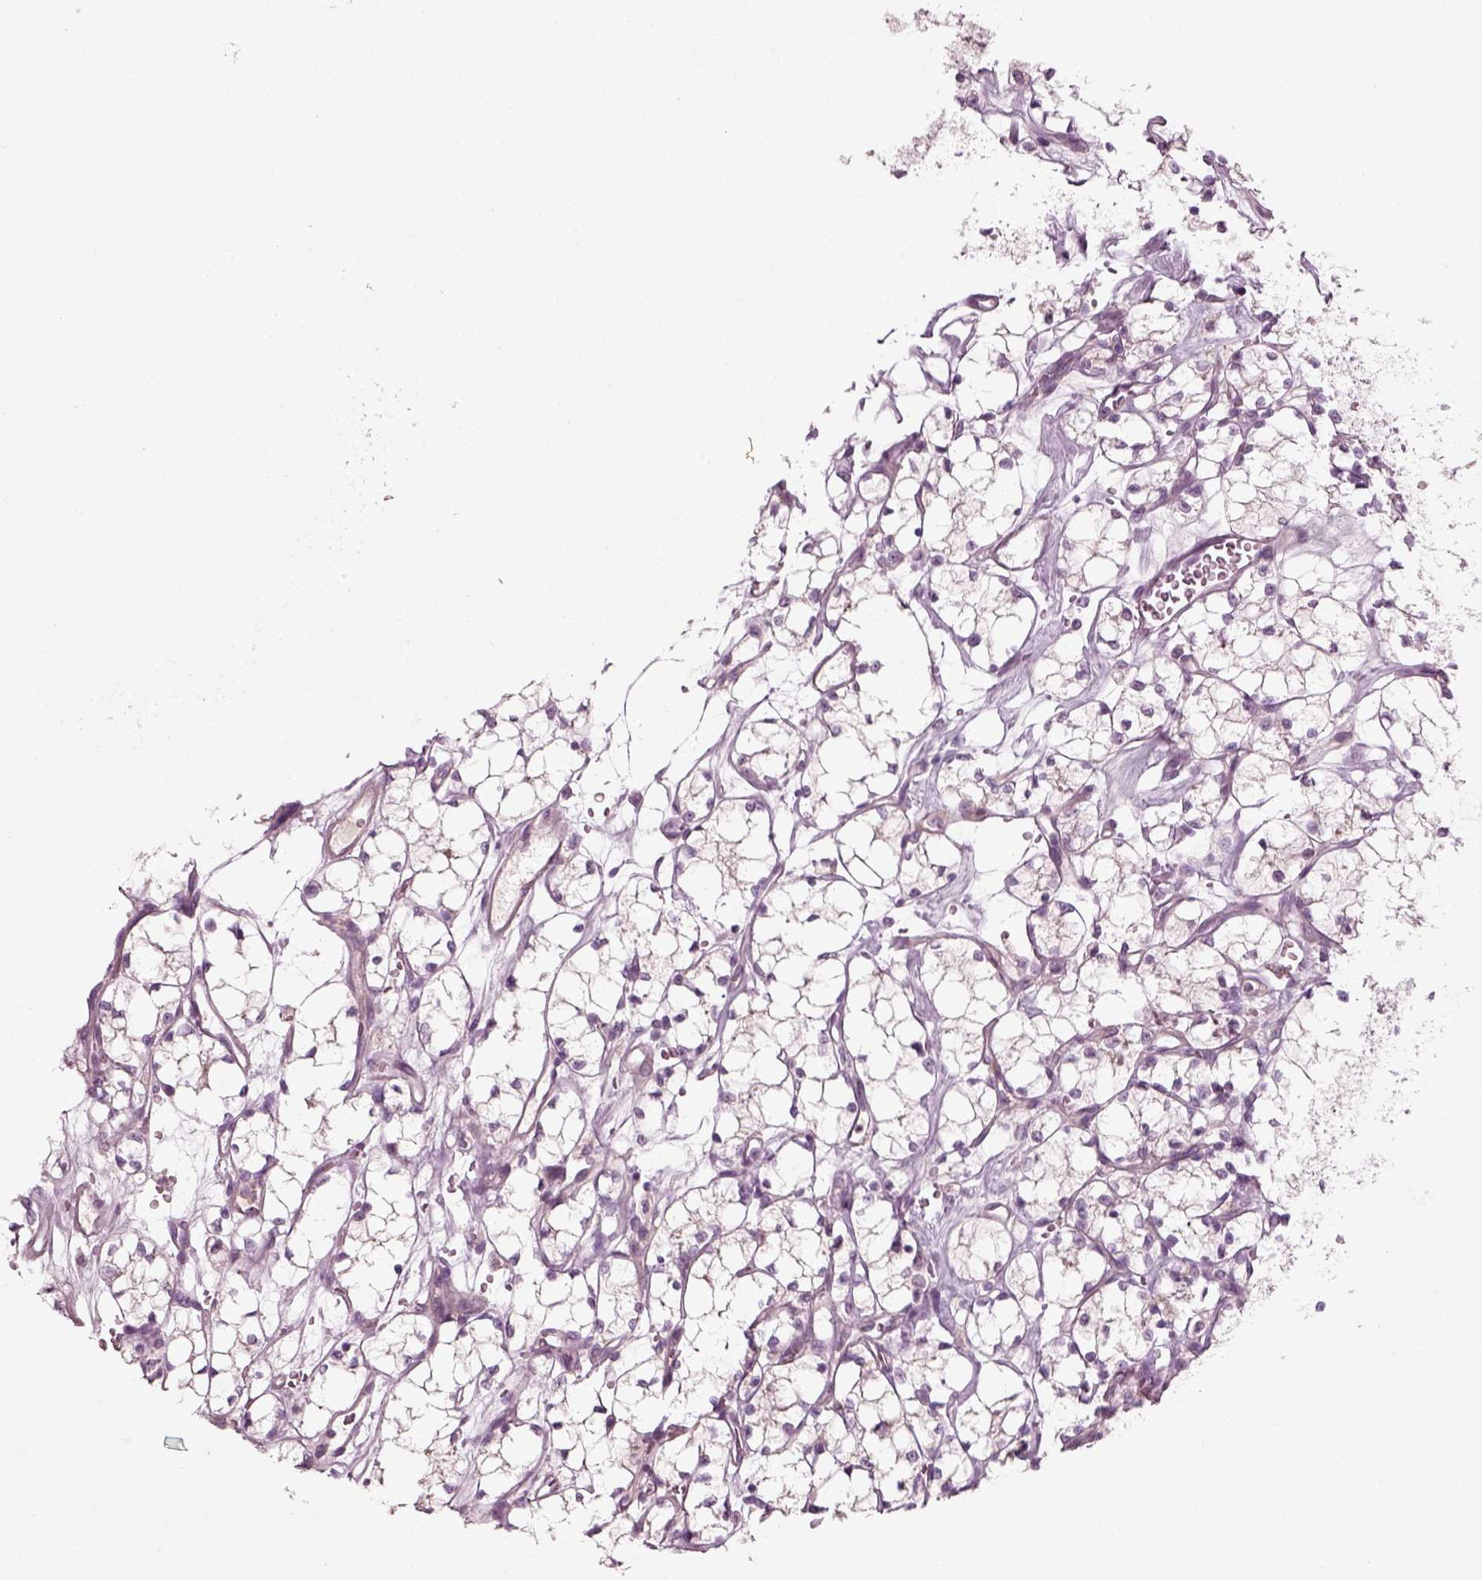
{"staining": {"intensity": "negative", "quantity": "none", "location": "none"}, "tissue": "renal cancer", "cell_type": "Tumor cells", "image_type": "cancer", "snomed": [{"axis": "morphology", "description": "Adenocarcinoma, NOS"}, {"axis": "topography", "description": "Kidney"}], "caption": "Immunohistochemical staining of renal cancer (adenocarcinoma) shows no significant staining in tumor cells.", "gene": "RND2", "patient": {"sex": "female", "age": 69}}